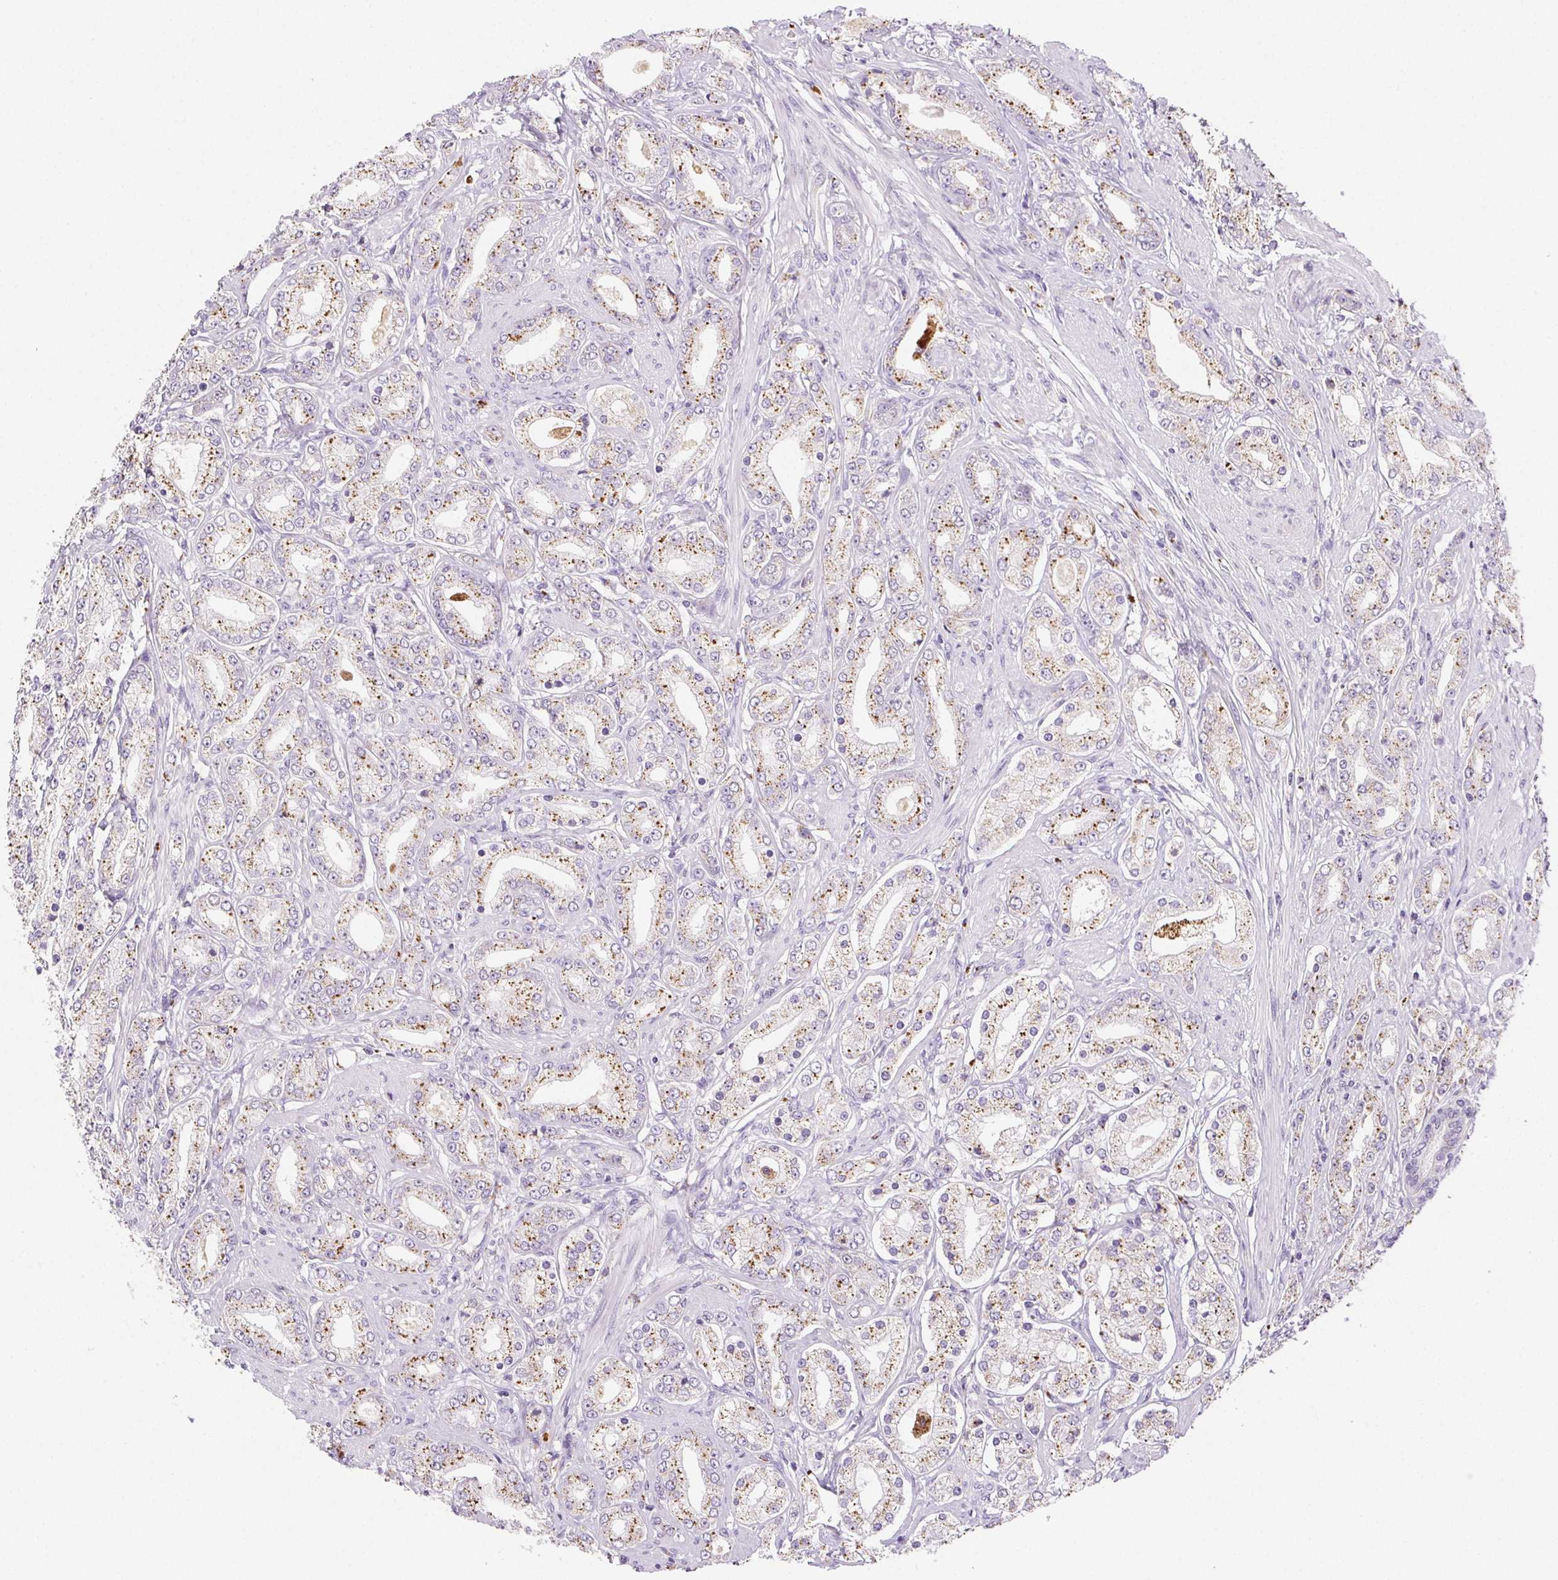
{"staining": {"intensity": "moderate", "quantity": ">75%", "location": "cytoplasmic/membranous"}, "tissue": "prostate cancer", "cell_type": "Tumor cells", "image_type": "cancer", "snomed": [{"axis": "morphology", "description": "Adenocarcinoma, High grade"}, {"axis": "topography", "description": "Prostate"}], "caption": "The image demonstrates a brown stain indicating the presence of a protein in the cytoplasmic/membranous of tumor cells in prostate cancer (adenocarcinoma (high-grade)).", "gene": "LIPA", "patient": {"sex": "male", "age": 67}}